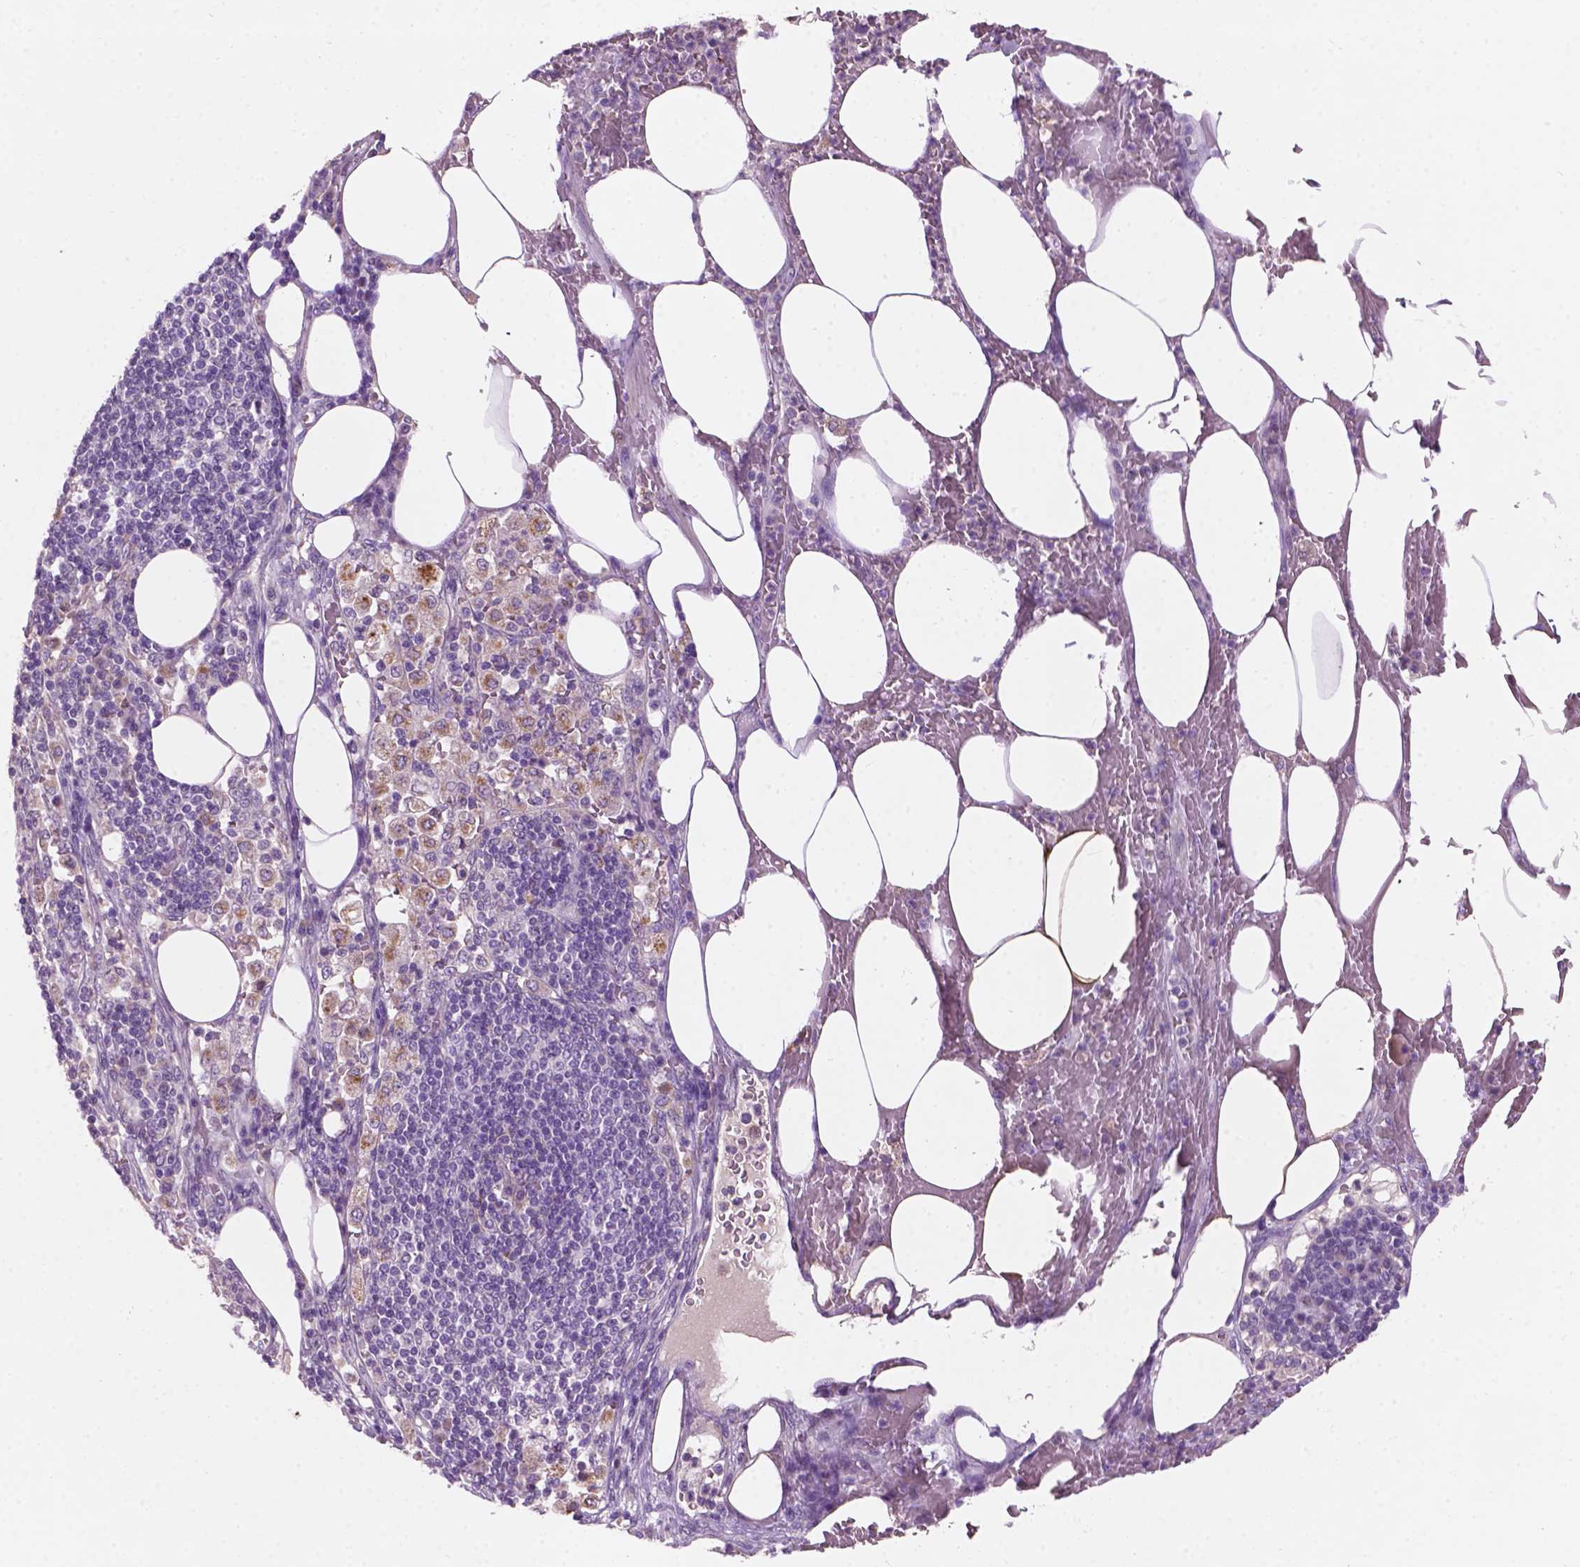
{"staining": {"intensity": "moderate", "quantity": "<25%", "location": "cytoplasmic/membranous"}, "tissue": "pancreatic cancer", "cell_type": "Tumor cells", "image_type": "cancer", "snomed": [{"axis": "morphology", "description": "Adenocarcinoma, NOS"}, {"axis": "topography", "description": "Pancreas"}], "caption": "A micrograph of human pancreatic cancer (adenocarcinoma) stained for a protein shows moderate cytoplasmic/membranous brown staining in tumor cells.", "gene": "GXYLT2", "patient": {"sex": "female", "age": 61}}